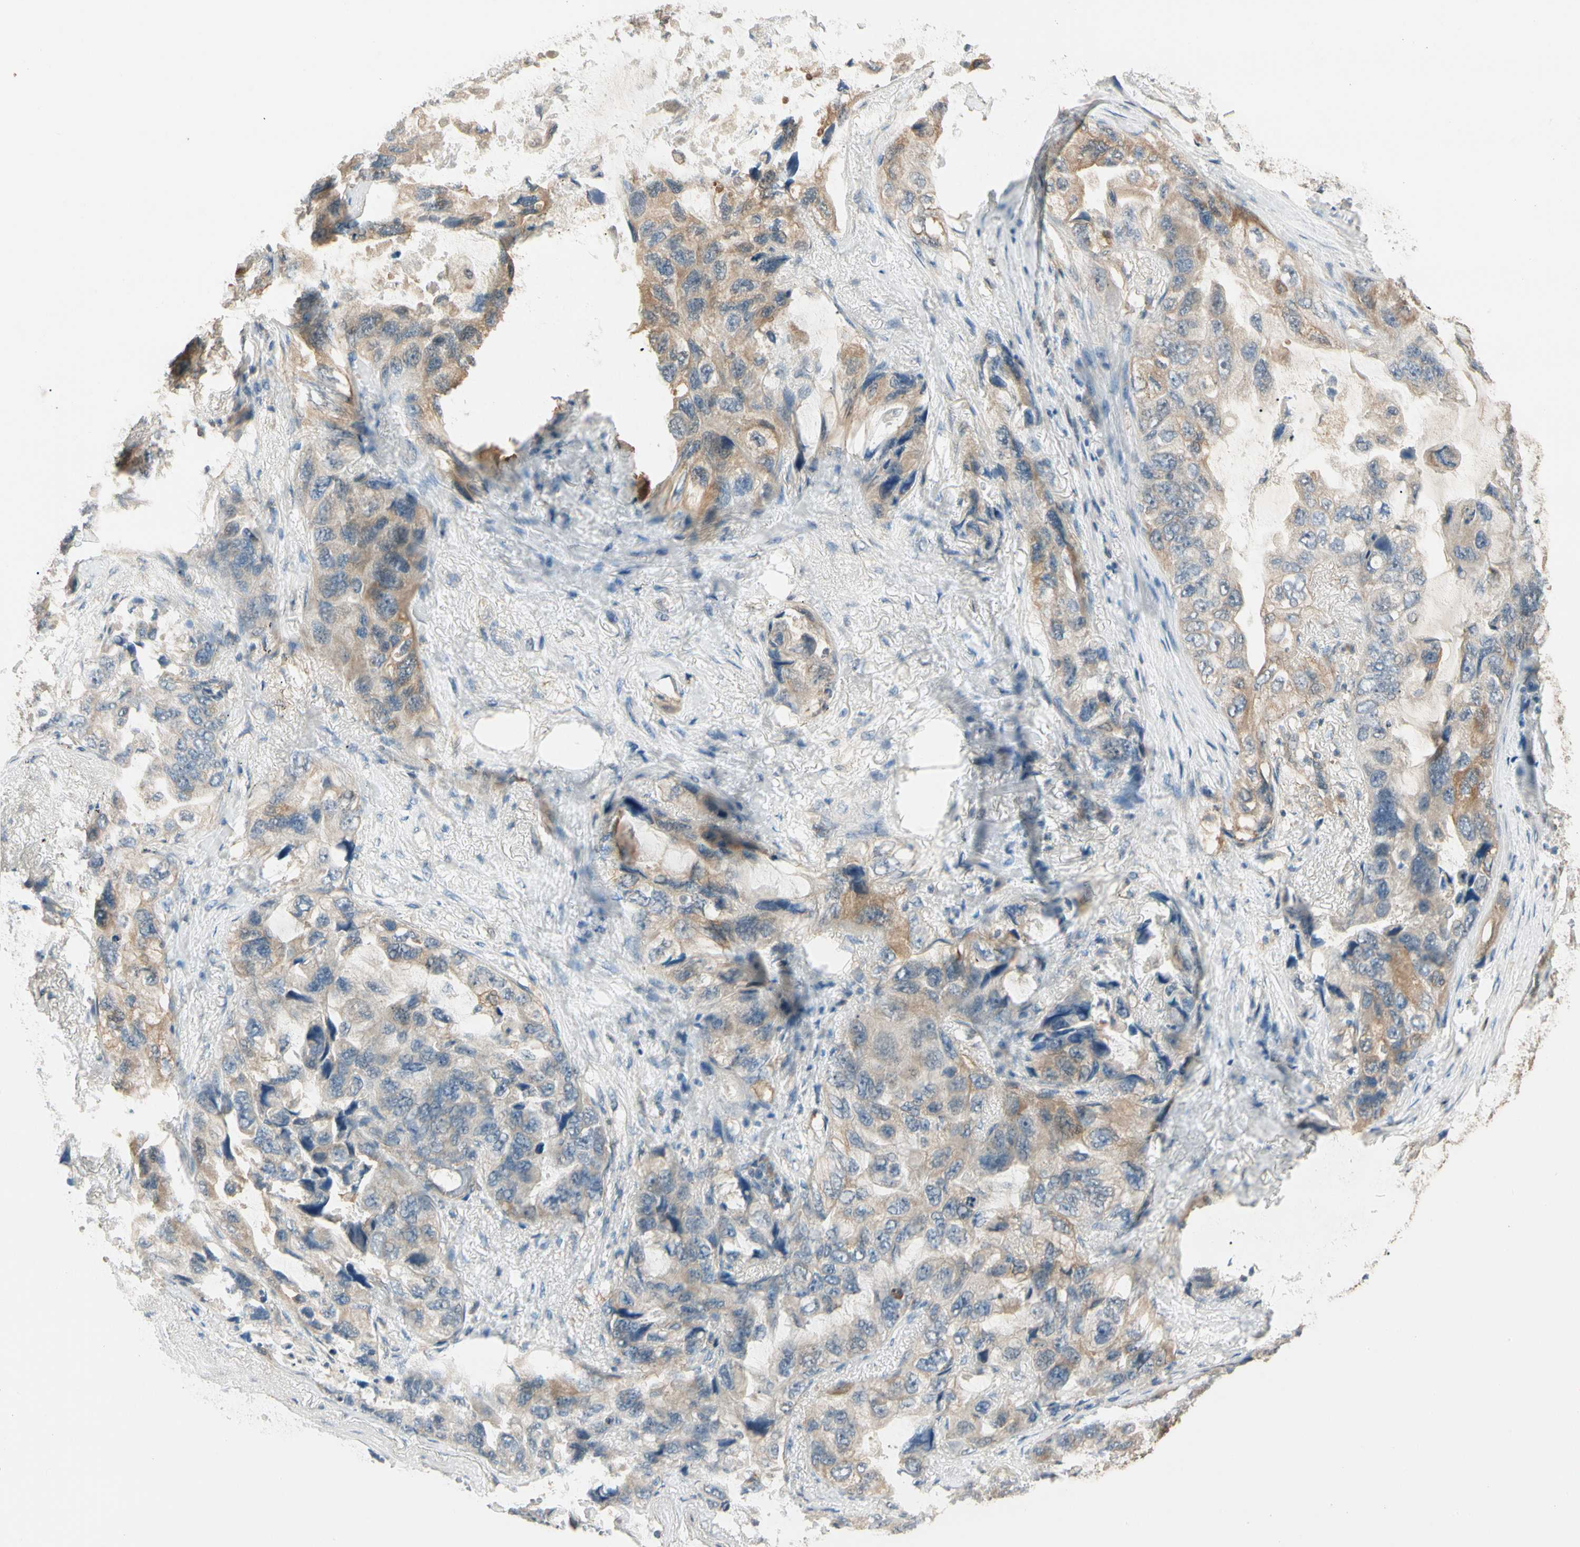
{"staining": {"intensity": "weak", "quantity": "25%-75%", "location": "cytoplasmic/membranous"}, "tissue": "lung cancer", "cell_type": "Tumor cells", "image_type": "cancer", "snomed": [{"axis": "morphology", "description": "Squamous cell carcinoma, NOS"}, {"axis": "topography", "description": "Lung"}], "caption": "Brown immunohistochemical staining in squamous cell carcinoma (lung) displays weak cytoplasmic/membranous staining in about 25%-75% of tumor cells.", "gene": "CDH6", "patient": {"sex": "female", "age": 73}}